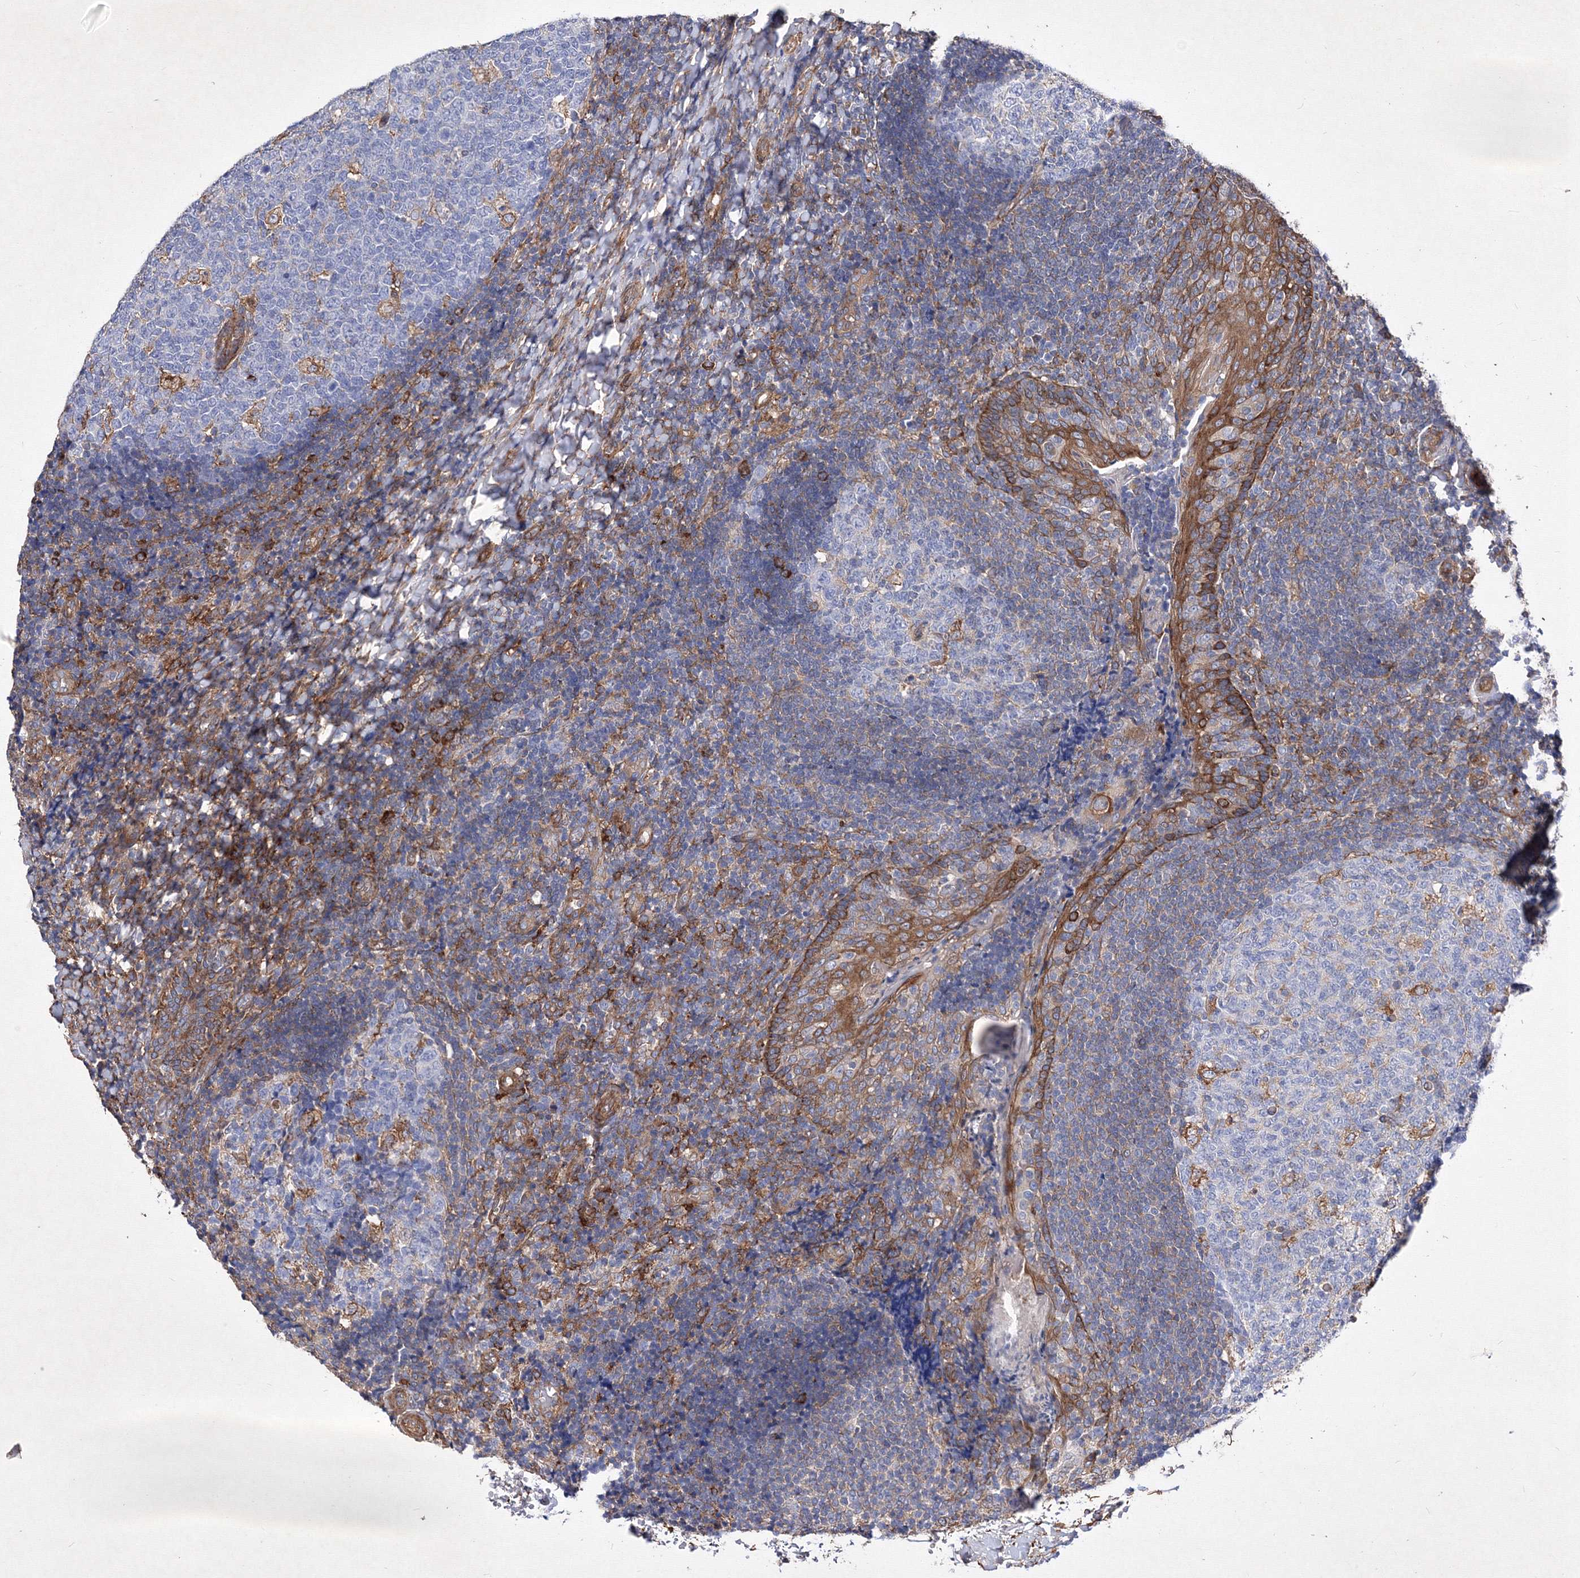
{"staining": {"intensity": "moderate", "quantity": "<25%", "location": "cytoplasmic/membranous"}, "tissue": "tonsil", "cell_type": "Germinal center cells", "image_type": "normal", "snomed": [{"axis": "morphology", "description": "Normal tissue, NOS"}, {"axis": "topography", "description": "Tonsil"}], "caption": "Immunohistochemical staining of benign human tonsil shows low levels of moderate cytoplasmic/membranous positivity in approximately <25% of germinal center cells. (brown staining indicates protein expression, while blue staining denotes nuclei).", "gene": "SNX18", "patient": {"sex": "female", "age": 19}}